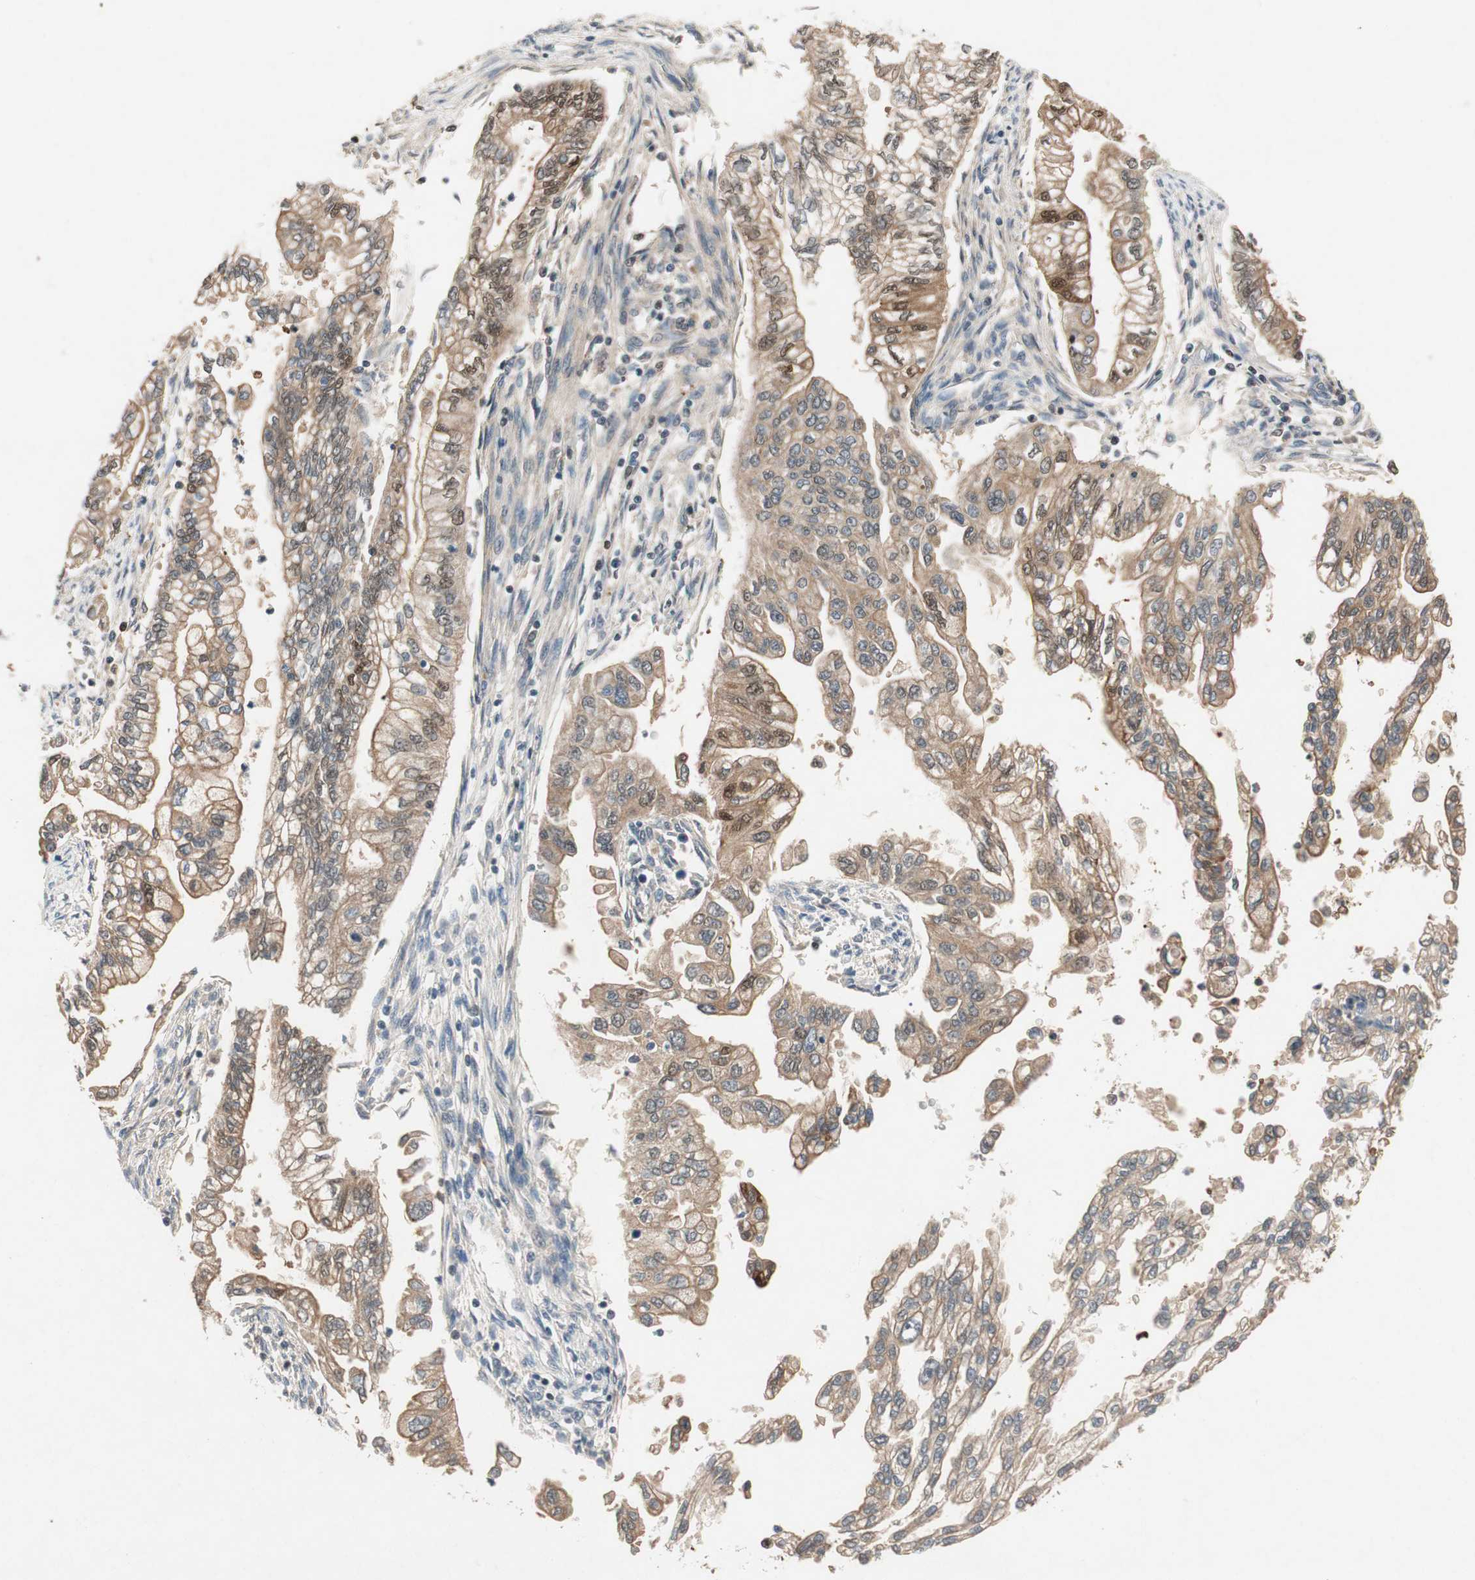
{"staining": {"intensity": "weak", "quantity": ">75%", "location": "cytoplasmic/membranous,nuclear"}, "tissue": "pancreatic cancer", "cell_type": "Tumor cells", "image_type": "cancer", "snomed": [{"axis": "morphology", "description": "Normal tissue, NOS"}, {"axis": "topography", "description": "Pancreas"}], "caption": "Pancreatic cancer stained with immunohistochemistry demonstrates weak cytoplasmic/membranous and nuclear positivity in approximately >75% of tumor cells.", "gene": "SERPINB5", "patient": {"sex": "male", "age": 42}}